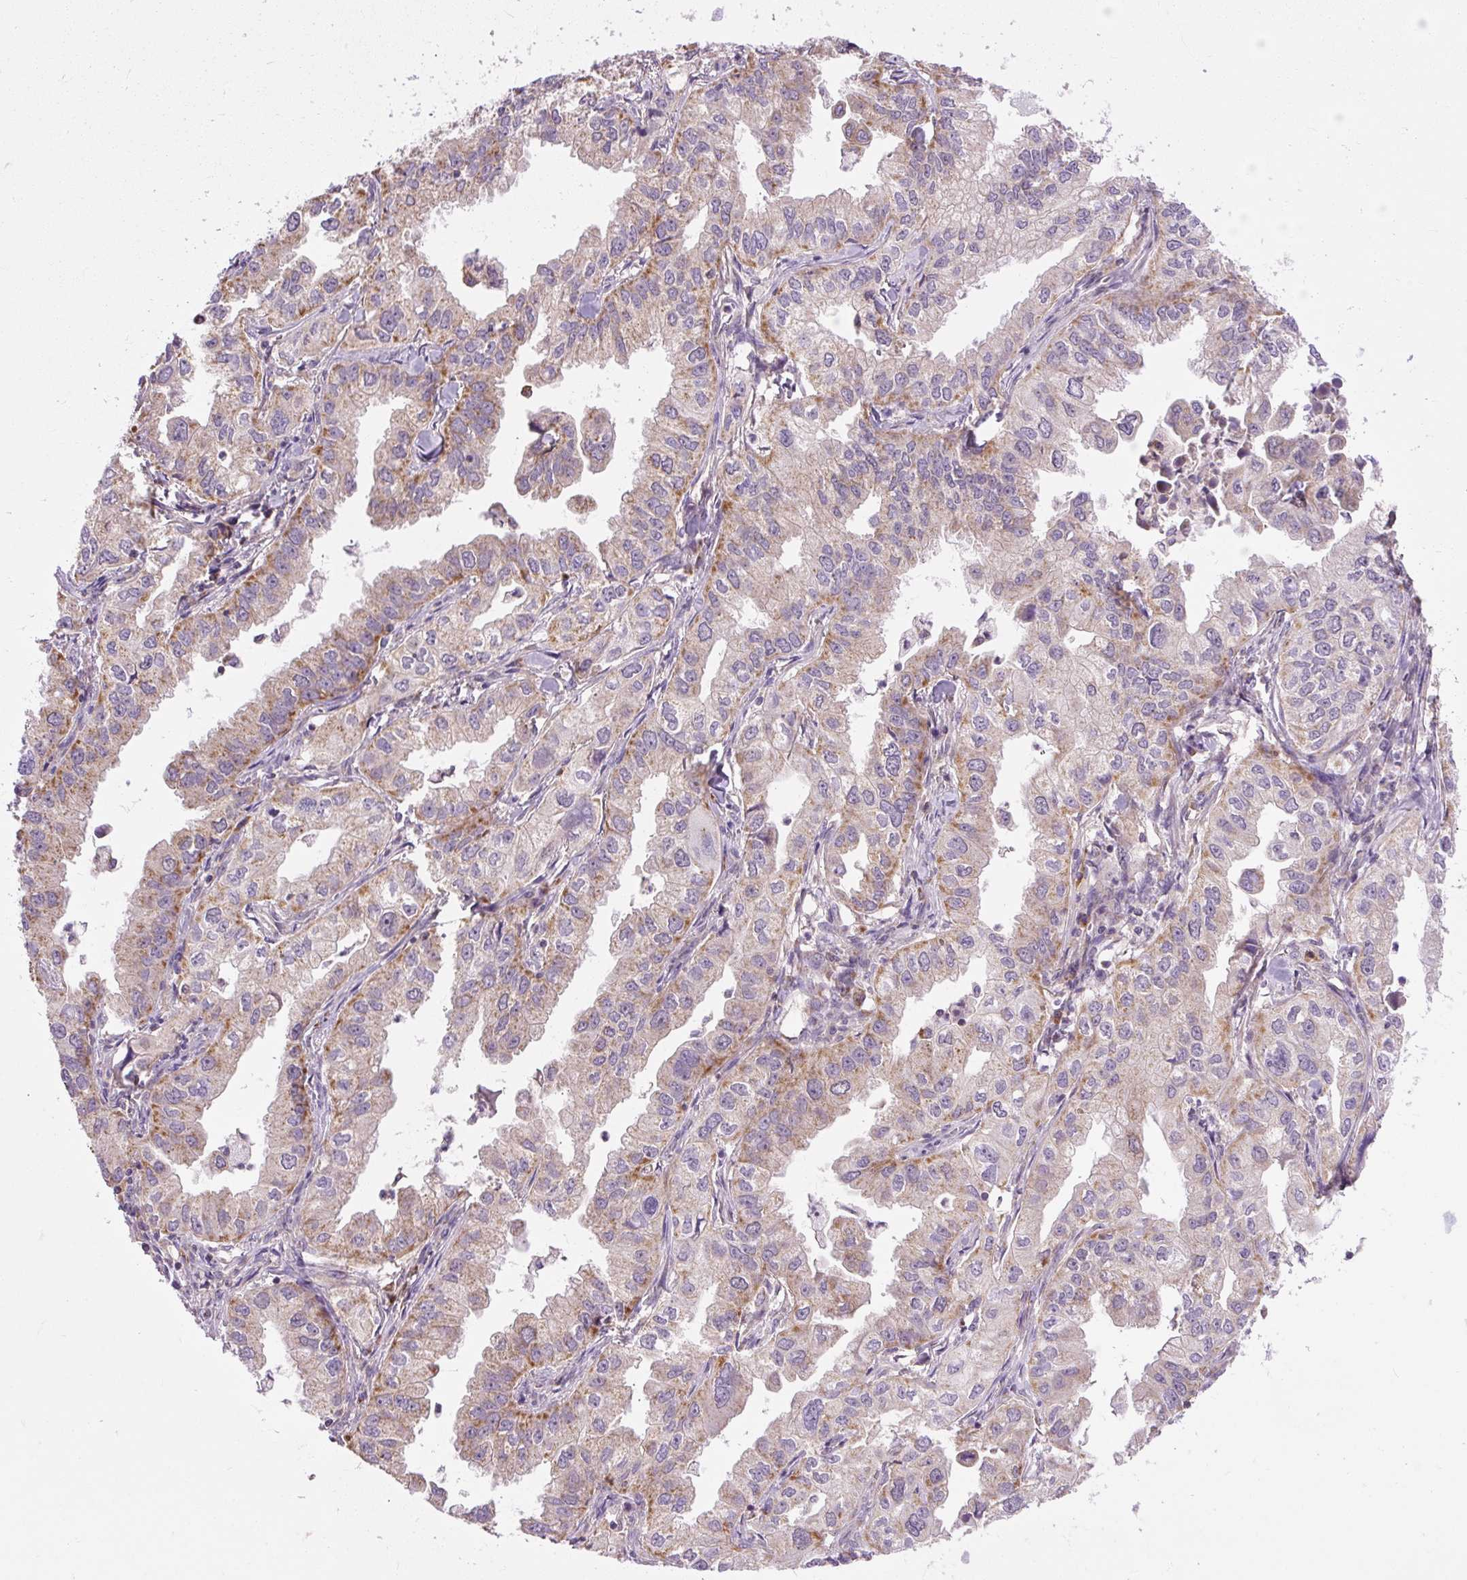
{"staining": {"intensity": "moderate", "quantity": "<25%", "location": "cytoplasmic/membranous"}, "tissue": "lung cancer", "cell_type": "Tumor cells", "image_type": "cancer", "snomed": [{"axis": "morphology", "description": "Adenocarcinoma, NOS"}, {"axis": "topography", "description": "Lung"}], "caption": "The micrograph exhibits staining of lung cancer (adenocarcinoma), revealing moderate cytoplasmic/membranous protein staining (brown color) within tumor cells.", "gene": "TM2D3", "patient": {"sex": "male", "age": 48}}